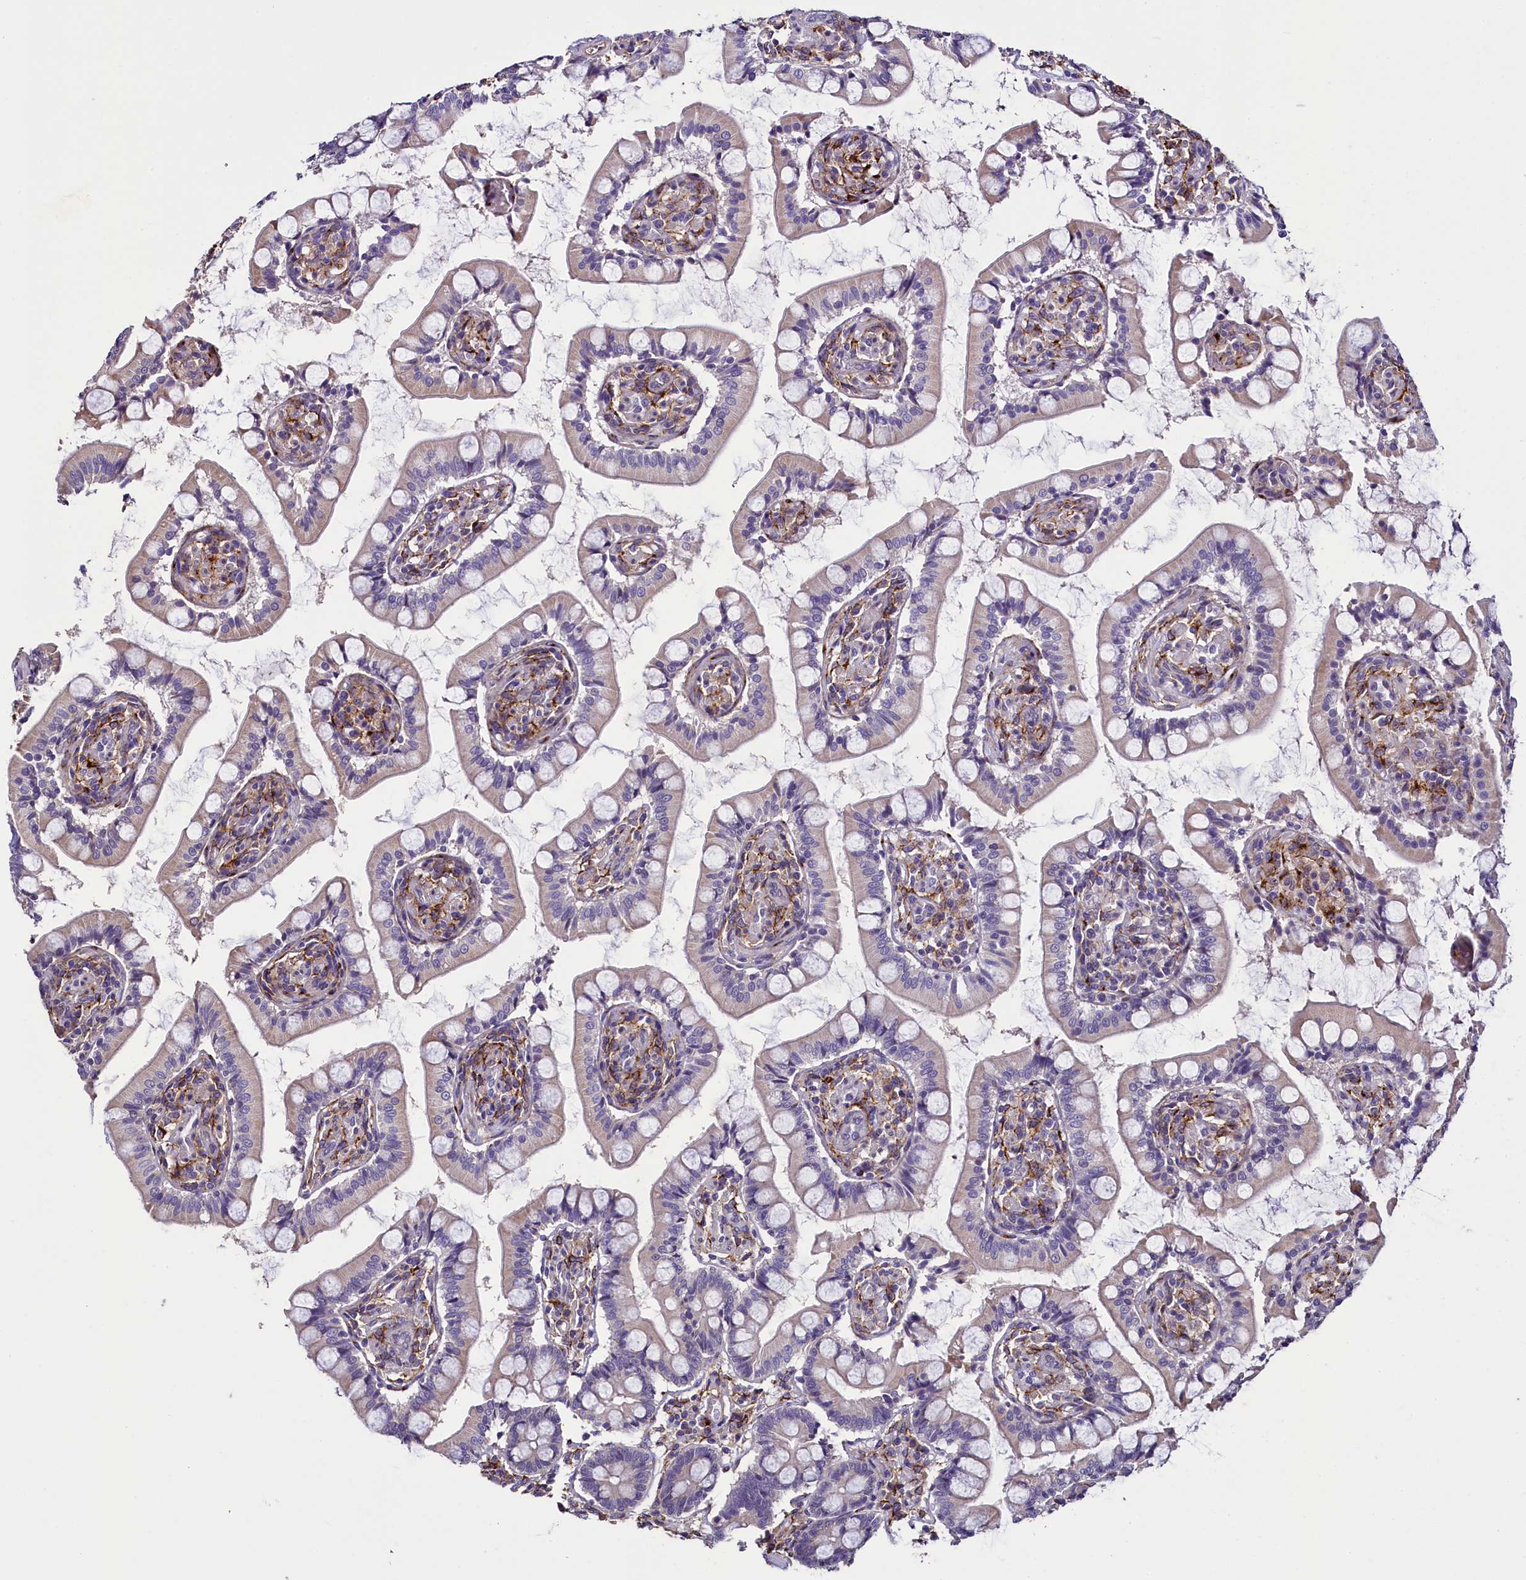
{"staining": {"intensity": "moderate", "quantity": "25%-75%", "location": "cytoplasmic/membranous"}, "tissue": "small intestine", "cell_type": "Glandular cells", "image_type": "normal", "snomed": [{"axis": "morphology", "description": "Normal tissue, NOS"}, {"axis": "topography", "description": "Small intestine"}], "caption": "This is a photomicrograph of immunohistochemistry staining of unremarkable small intestine, which shows moderate staining in the cytoplasmic/membranous of glandular cells.", "gene": "MRC2", "patient": {"sex": "male", "age": 52}}